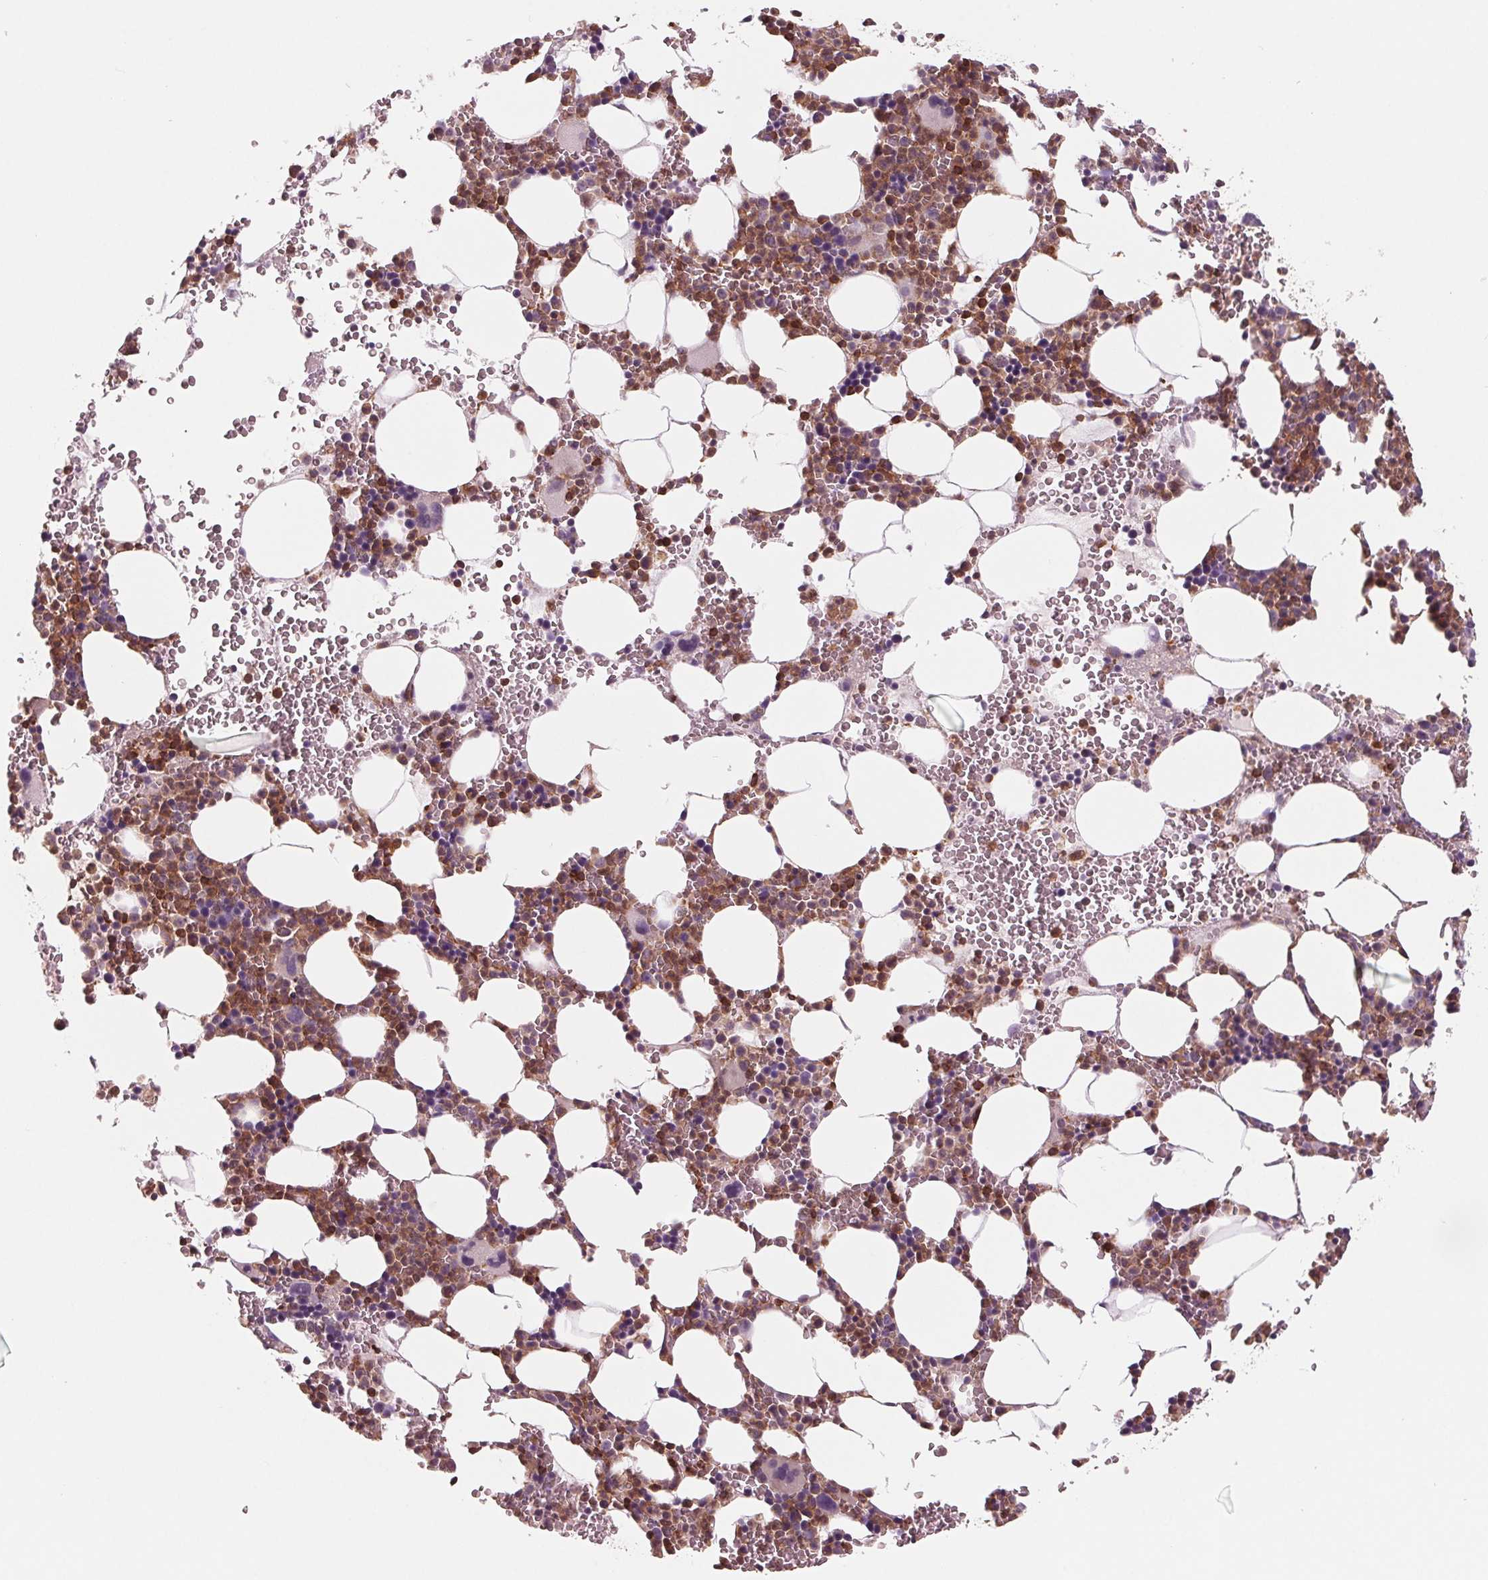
{"staining": {"intensity": "moderate", "quantity": ">75%", "location": "cytoplasmic/membranous"}, "tissue": "bone marrow", "cell_type": "Hematopoietic cells", "image_type": "normal", "snomed": [{"axis": "morphology", "description": "Normal tissue, NOS"}, {"axis": "topography", "description": "Bone marrow"}], "caption": "Brown immunohistochemical staining in unremarkable bone marrow displays moderate cytoplasmic/membranous expression in about >75% of hematopoietic cells.", "gene": "ARHGAP25", "patient": {"sex": "male", "age": 82}}